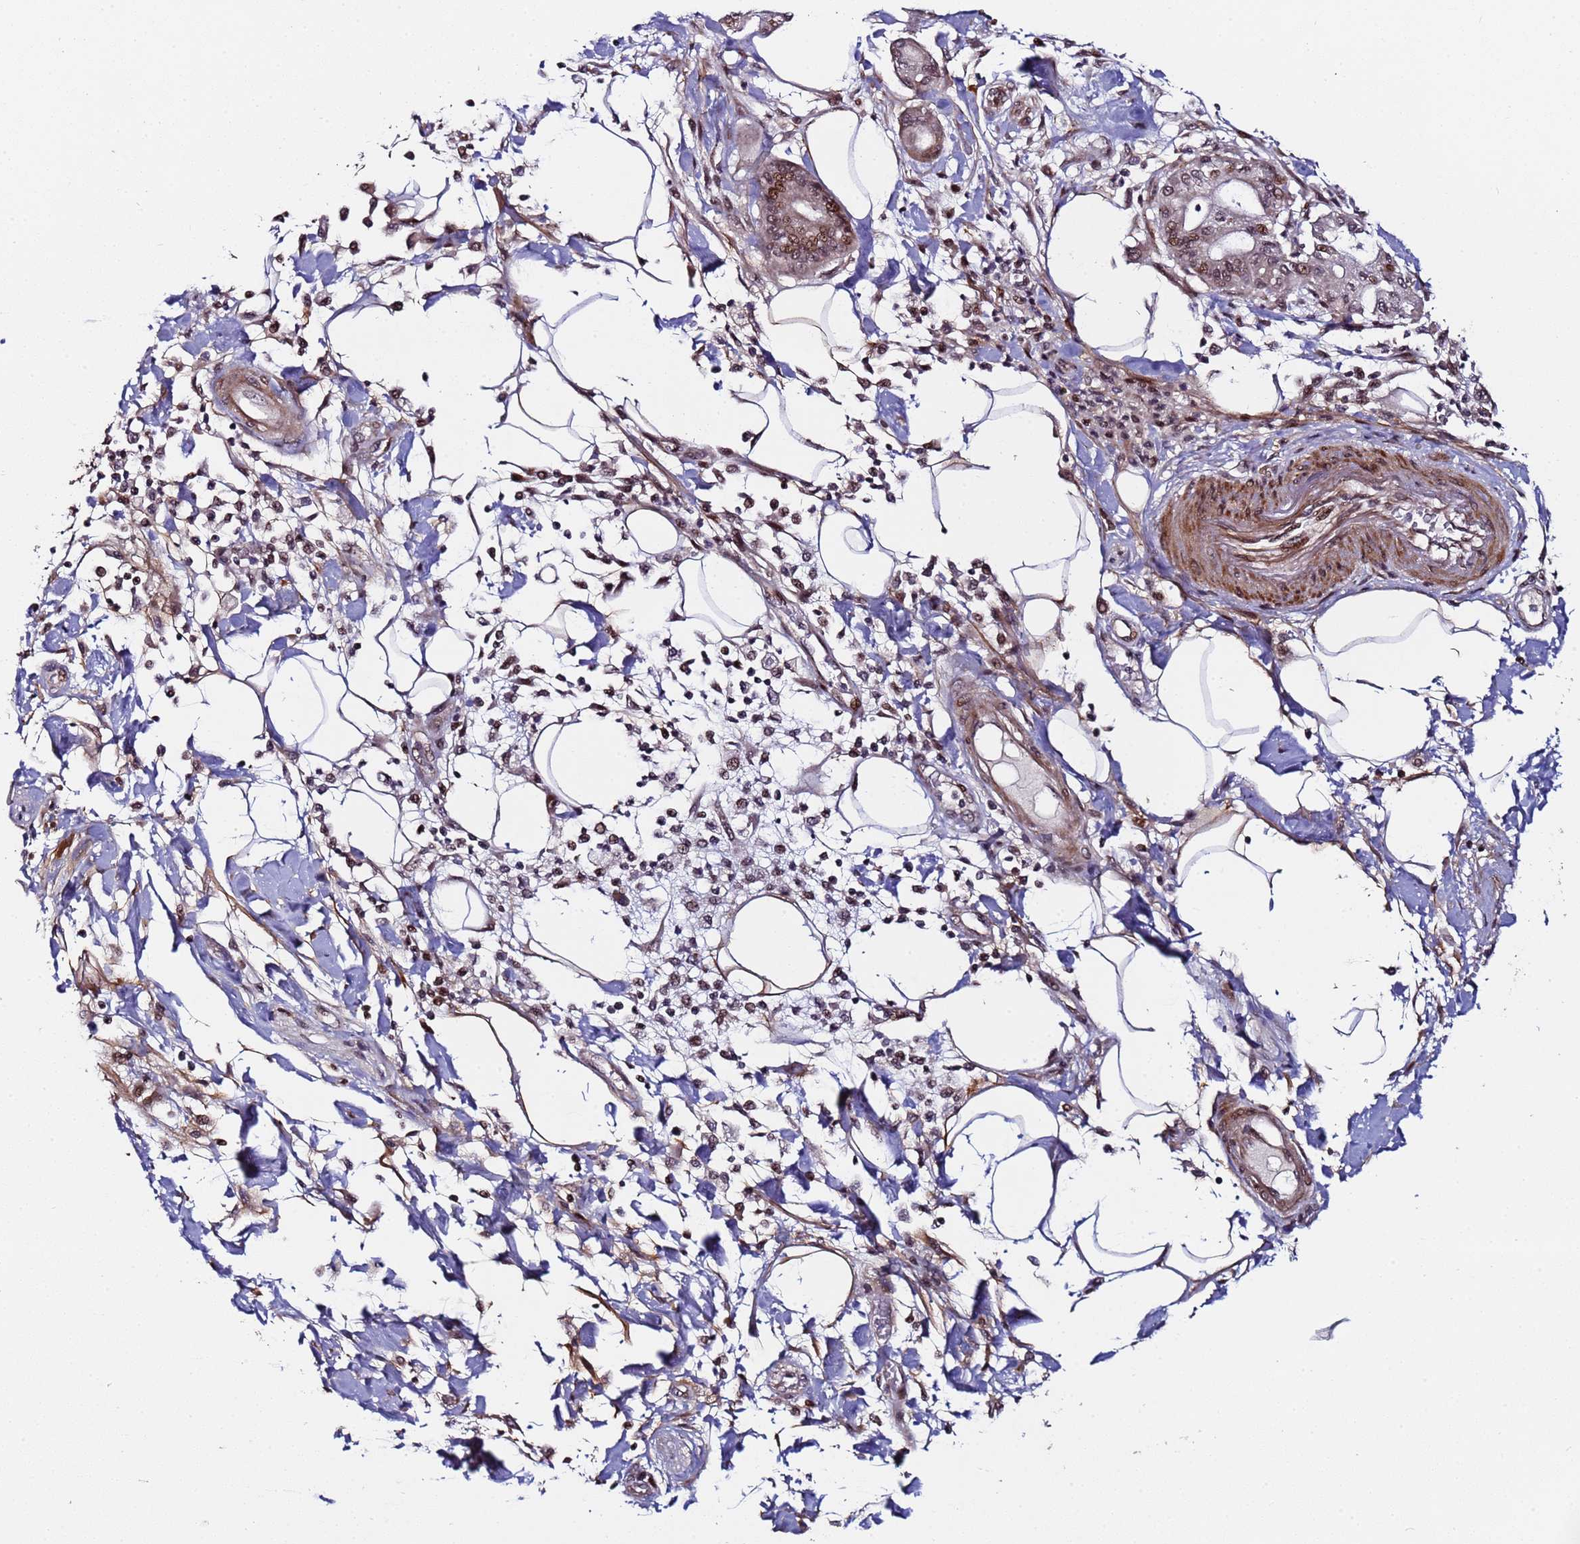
{"staining": {"intensity": "moderate", "quantity": ">75%", "location": "nuclear"}, "tissue": "pancreatic cancer", "cell_type": "Tumor cells", "image_type": "cancer", "snomed": [{"axis": "morphology", "description": "Adenocarcinoma, NOS"}, {"axis": "morphology", "description": "Adenocarcinoma, metastatic, NOS"}, {"axis": "topography", "description": "Lymph node"}, {"axis": "topography", "description": "Pancreas"}, {"axis": "topography", "description": "Duodenum"}], "caption": "Pancreatic cancer (adenocarcinoma) stained with immunohistochemistry demonstrates moderate nuclear positivity in approximately >75% of tumor cells. (DAB (3,3'-diaminobenzidine) = brown stain, brightfield microscopy at high magnification).", "gene": "PPM1H", "patient": {"sex": "female", "age": 64}}